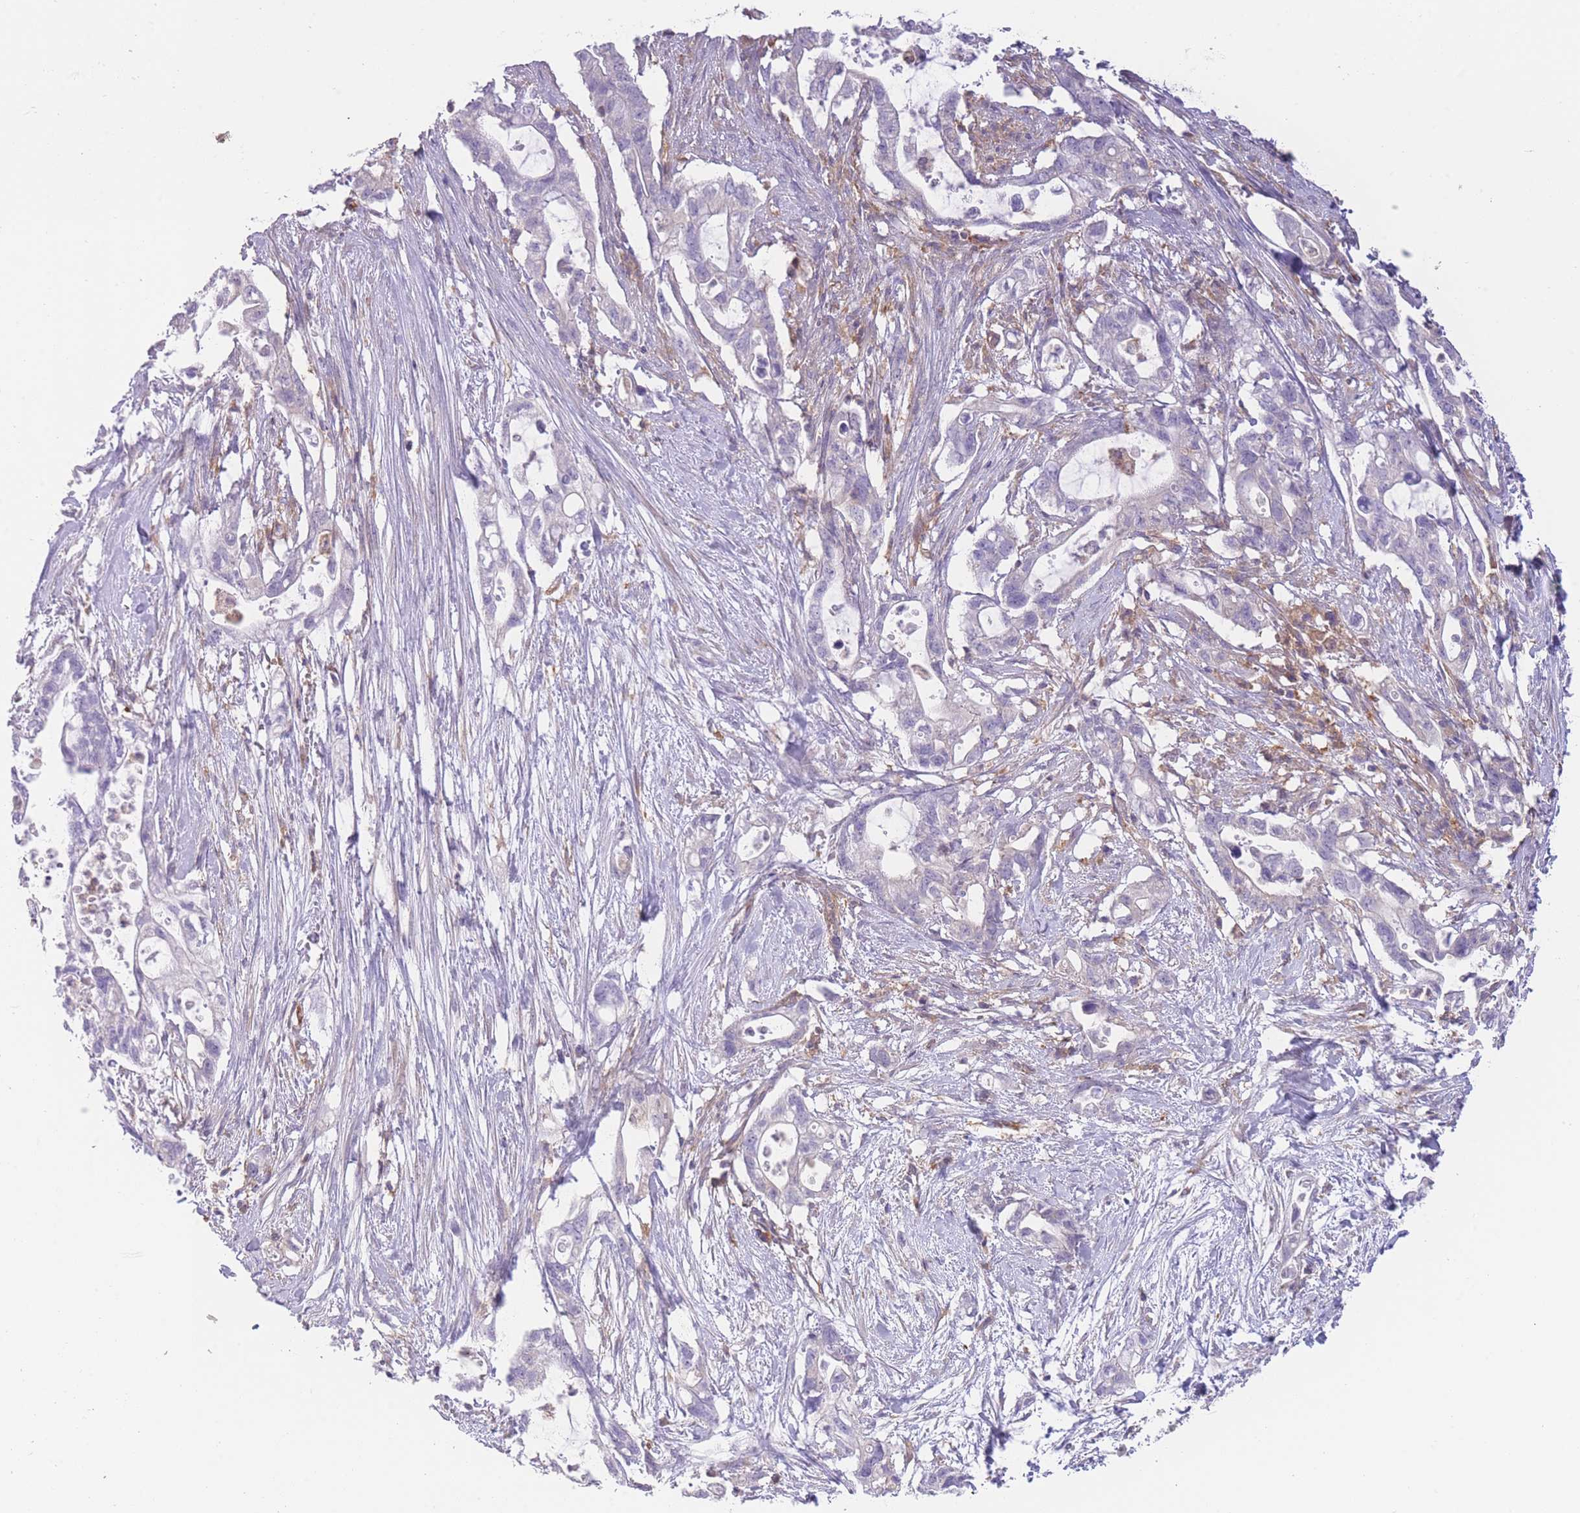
{"staining": {"intensity": "negative", "quantity": "none", "location": "none"}, "tissue": "pancreatic cancer", "cell_type": "Tumor cells", "image_type": "cancer", "snomed": [{"axis": "morphology", "description": "Adenocarcinoma, NOS"}, {"axis": "topography", "description": "Pancreas"}], "caption": "This is an immunohistochemistry histopathology image of pancreatic cancer. There is no expression in tumor cells.", "gene": "PRKAR1A", "patient": {"sex": "female", "age": 72}}